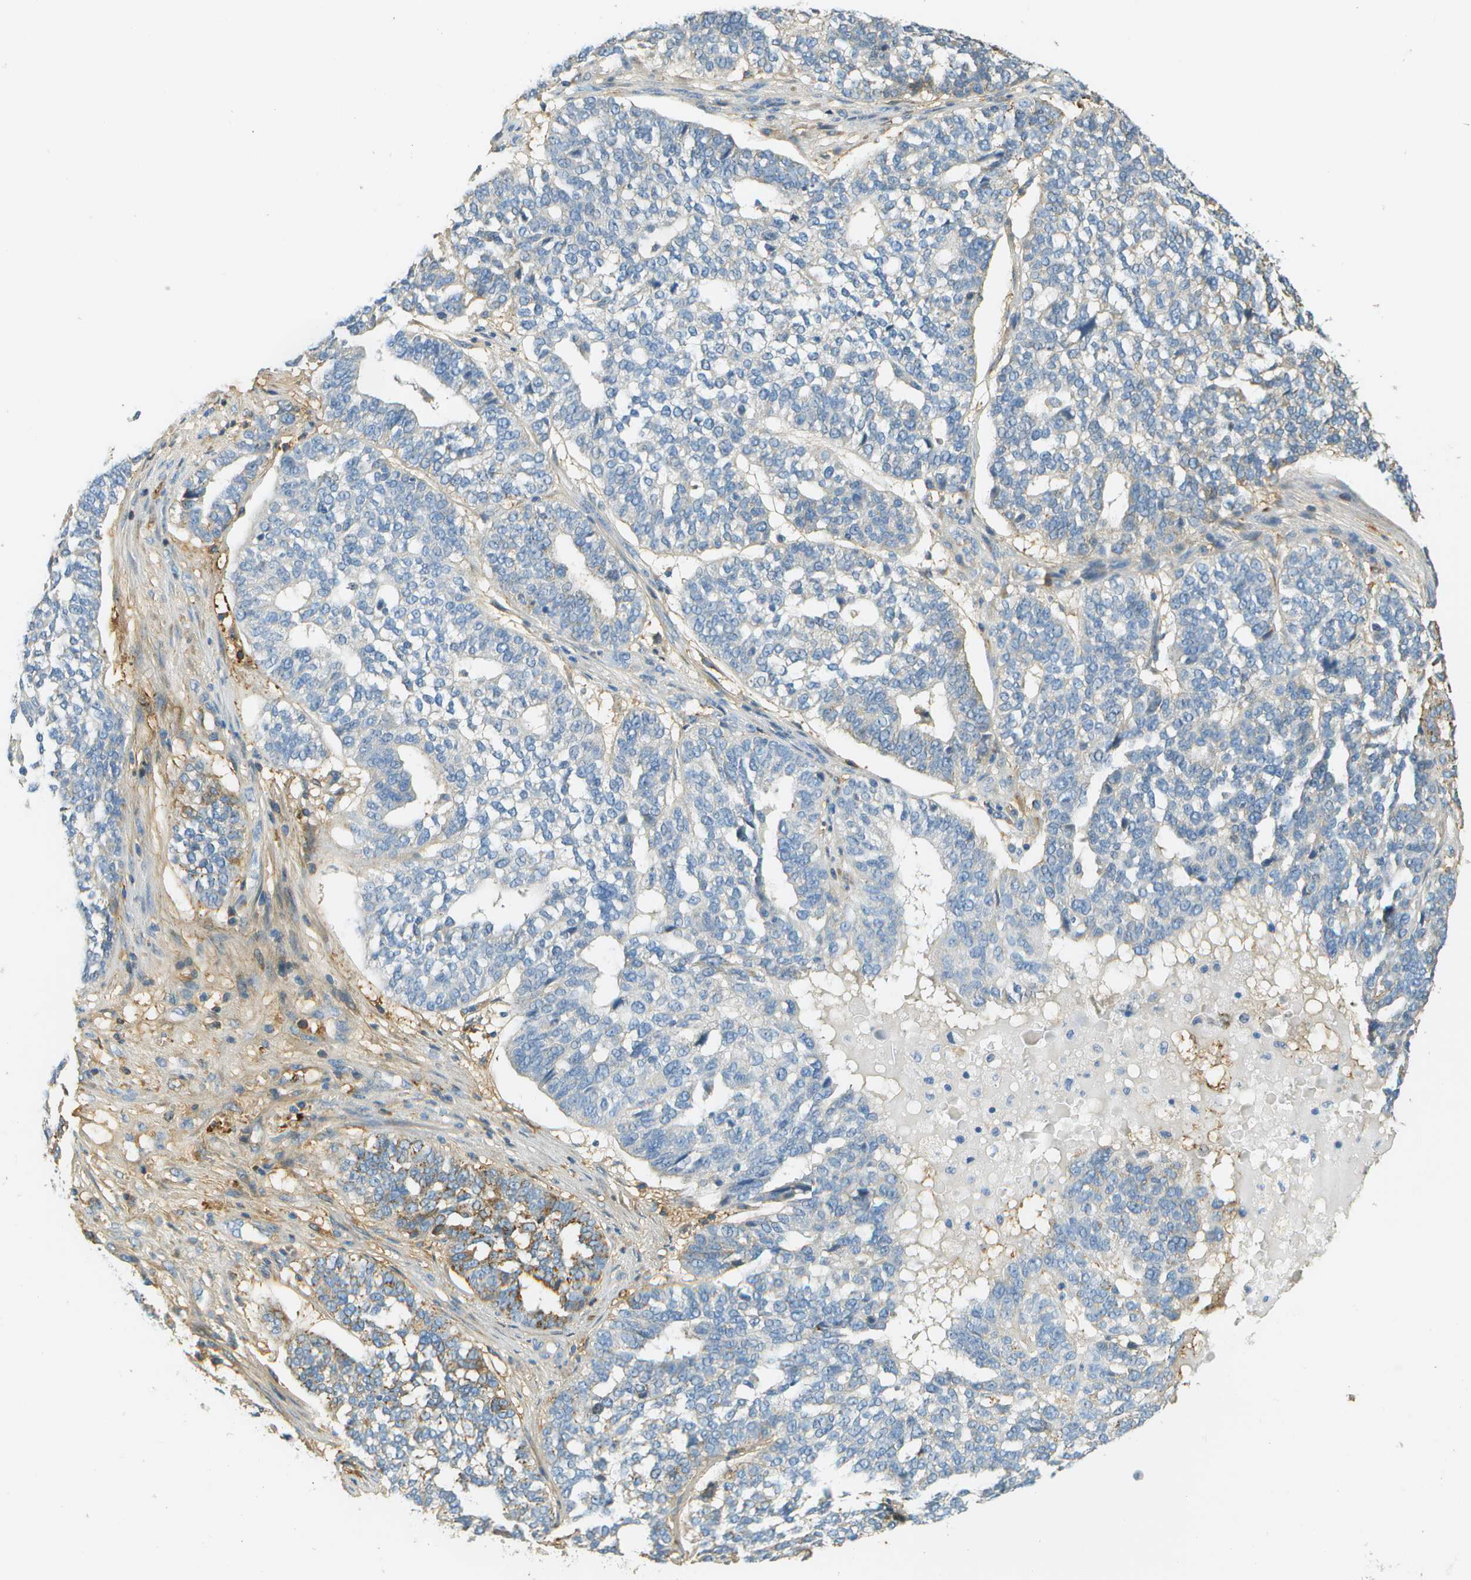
{"staining": {"intensity": "moderate", "quantity": "<25%", "location": "cytoplasmic/membranous"}, "tissue": "ovarian cancer", "cell_type": "Tumor cells", "image_type": "cancer", "snomed": [{"axis": "morphology", "description": "Cystadenocarcinoma, serous, NOS"}, {"axis": "topography", "description": "Ovary"}], "caption": "Brown immunohistochemical staining in human ovarian serous cystadenocarcinoma exhibits moderate cytoplasmic/membranous staining in about <25% of tumor cells.", "gene": "DCN", "patient": {"sex": "female", "age": 59}}